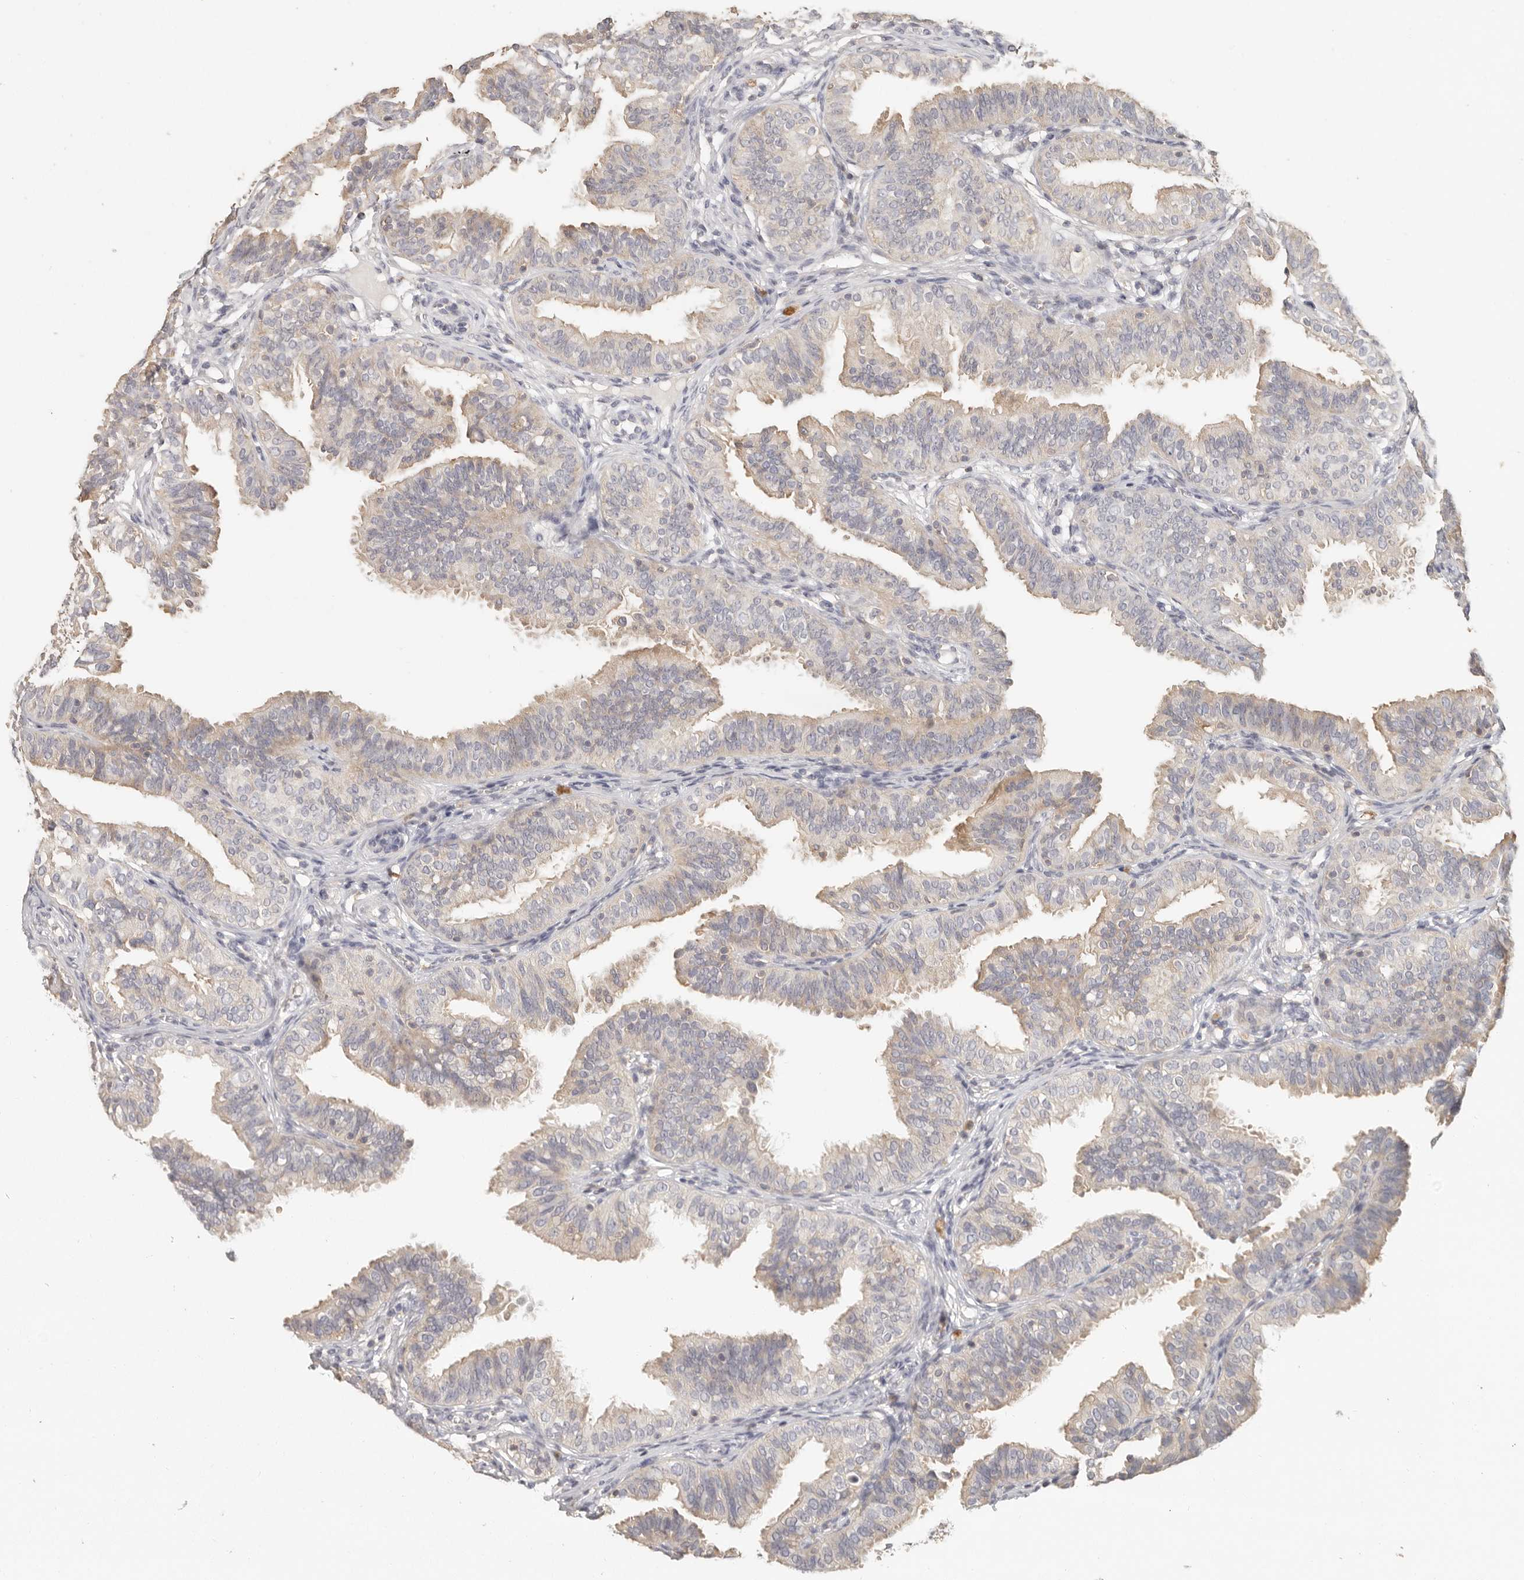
{"staining": {"intensity": "weak", "quantity": "25%-75%", "location": "cytoplasmic/membranous"}, "tissue": "fallopian tube", "cell_type": "Glandular cells", "image_type": "normal", "snomed": [{"axis": "morphology", "description": "Normal tissue, NOS"}, {"axis": "topography", "description": "Fallopian tube"}], "caption": "Fallopian tube stained with a brown dye demonstrates weak cytoplasmic/membranous positive expression in approximately 25%-75% of glandular cells.", "gene": "CSK", "patient": {"sex": "female", "age": 35}}